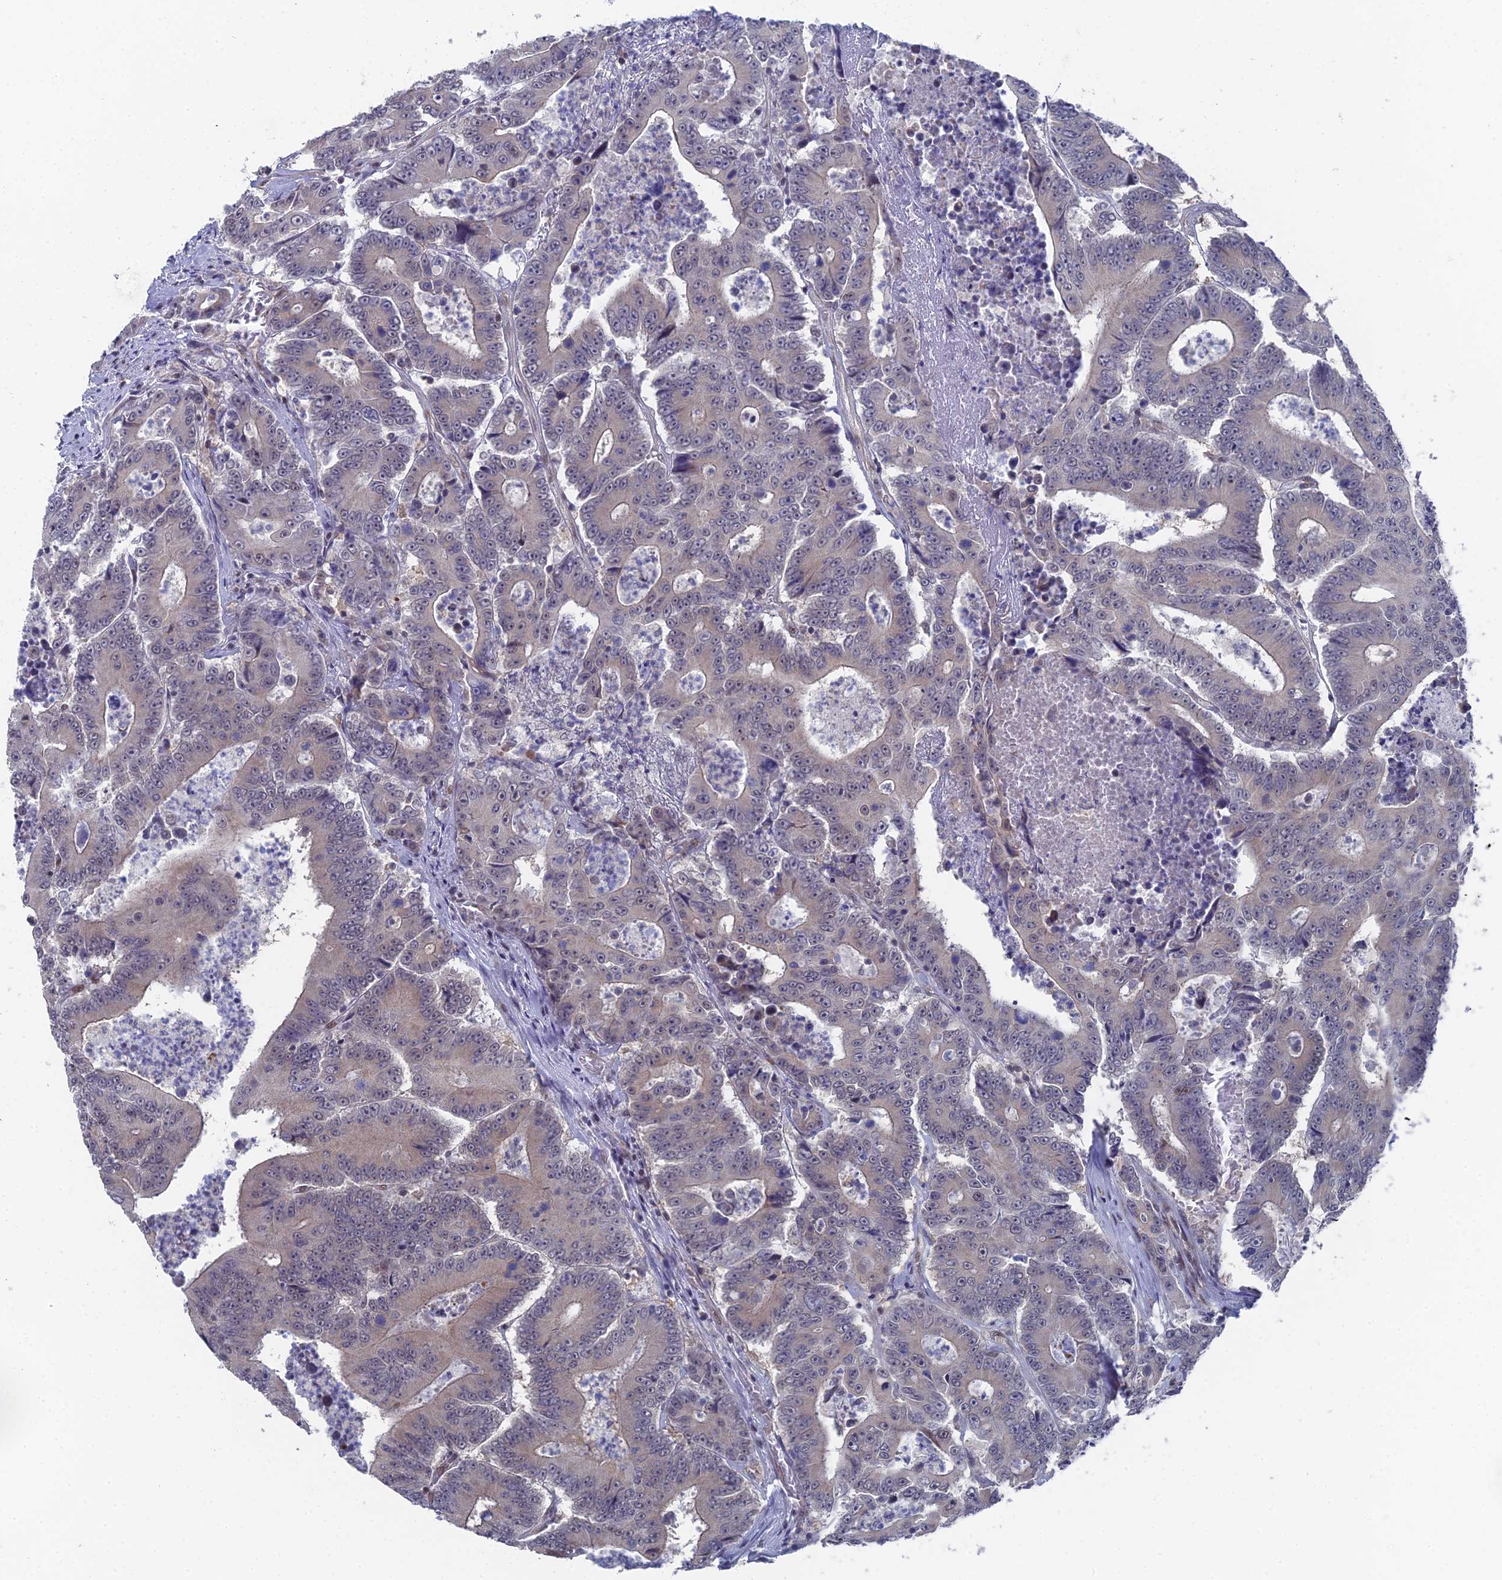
{"staining": {"intensity": "weak", "quantity": "<25%", "location": "cytoplasmic/membranous"}, "tissue": "colorectal cancer", "cell_type": "Tumor cells", "image_type": "cancer", "snomed": [{"axis": "morphology", "description": "Adenocarcinoma, NOS"}, {"axis": "topography", "description": "Colon"}], "caption": "Tumor cells are negative for protein expression in human adenocarcinoma (colorectal). Nuclei are stained in blue.", "gene": "FHIP2A", "patient": {"sex": "male", "age": 83}}